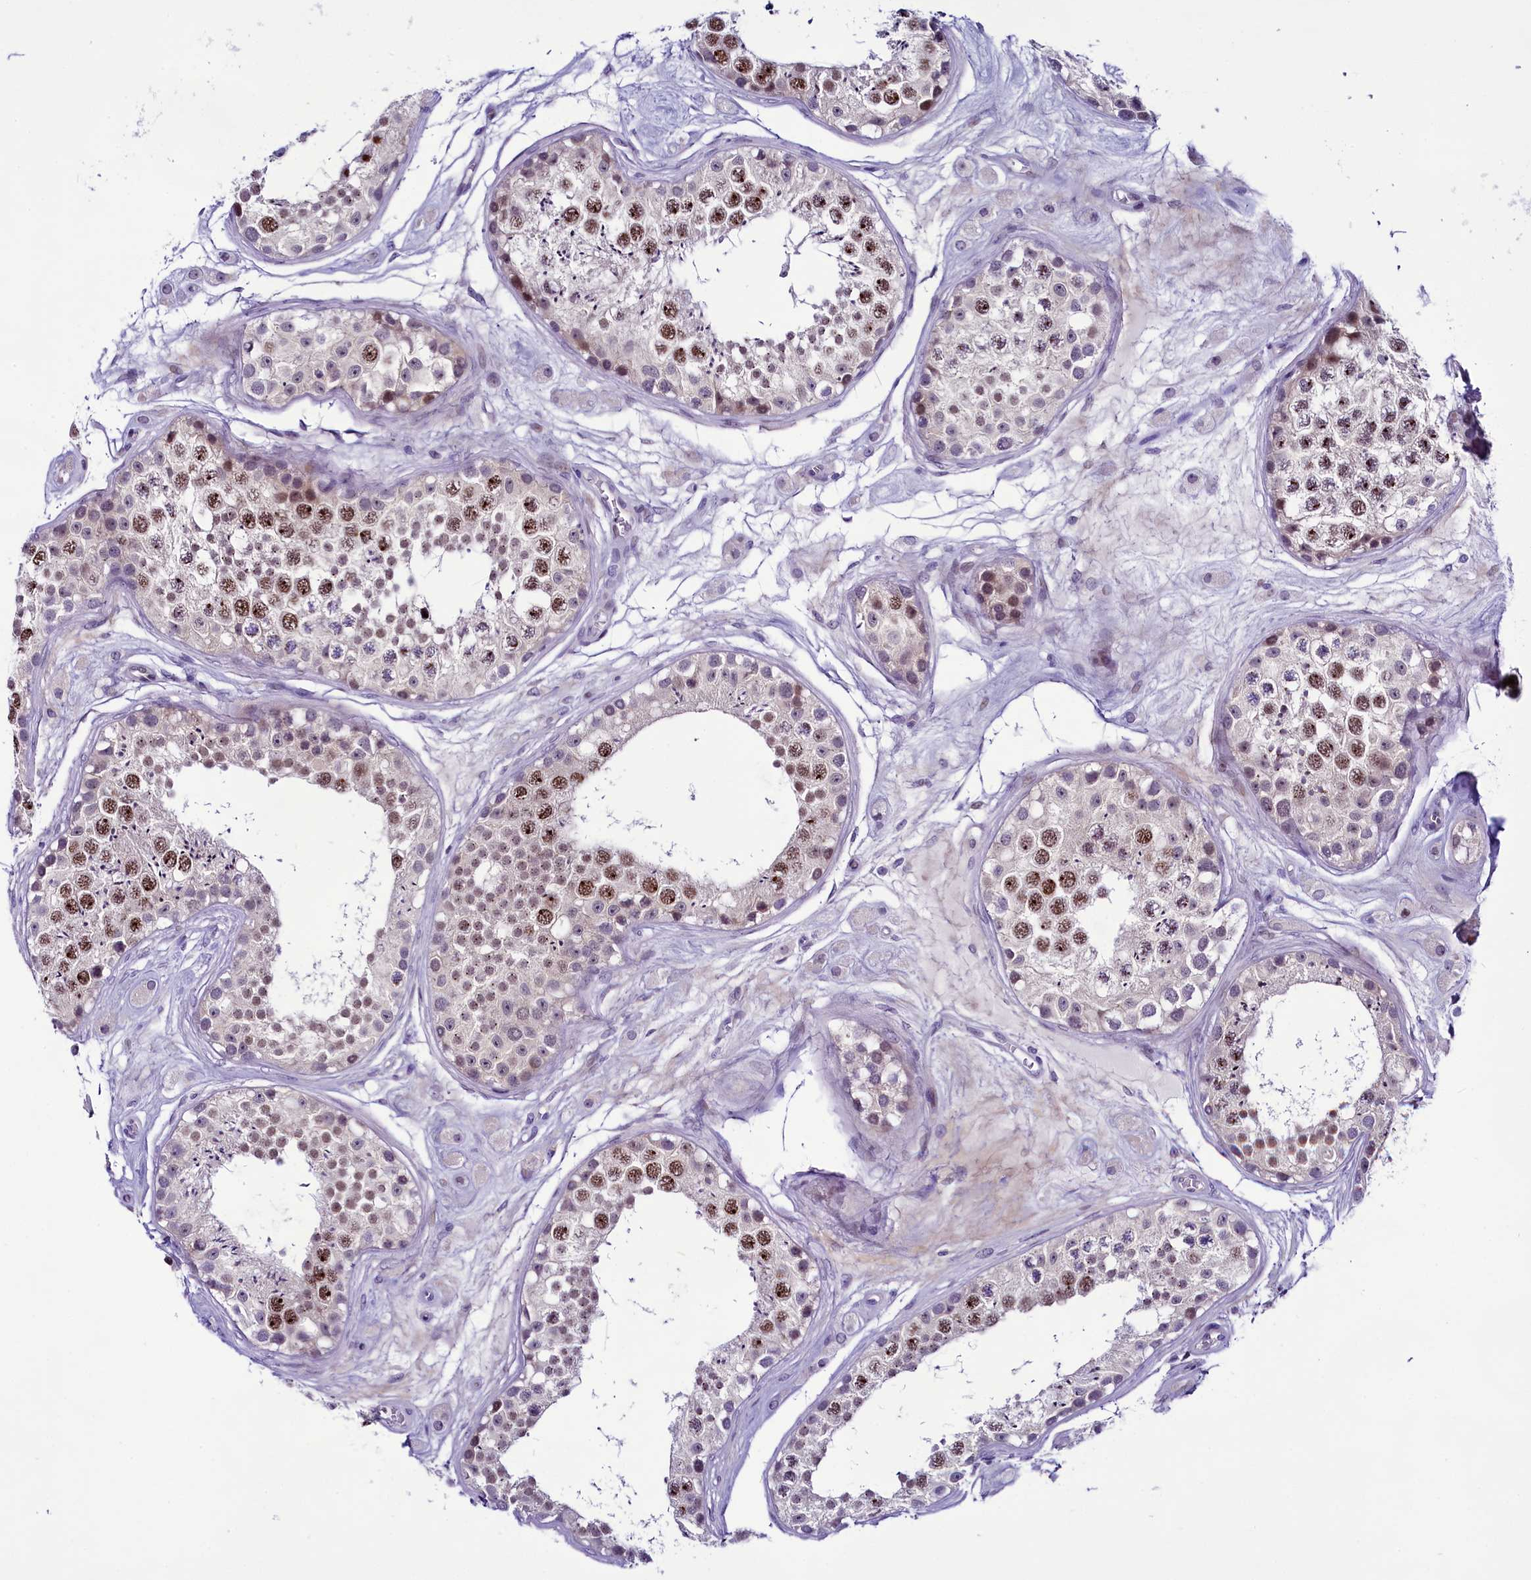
{"staining": {"intensity": "moderate", "quantity": "25%-75%", "location": "nuclear"}, "tissue": "testis", "cell_type": "Cells in seminiferous ducts", "image_type": "normal", "snomed": [{"axis": "morphology", "description": "Normal tissue, NOS"}, {"axis": "topography", "description": "Testis"}], "caption": "The histopathology image reveals staining of unremarkable testis, revealing moderate nuclear protein expression (brown color) within cells in seminiferous ducts. (DAB (3,3'-diaminobenzidine) = brown stain, brightfield microscopy at high magnification).", "gene": "CCDC106", "patient": {"sex": "male", "age": 25}}